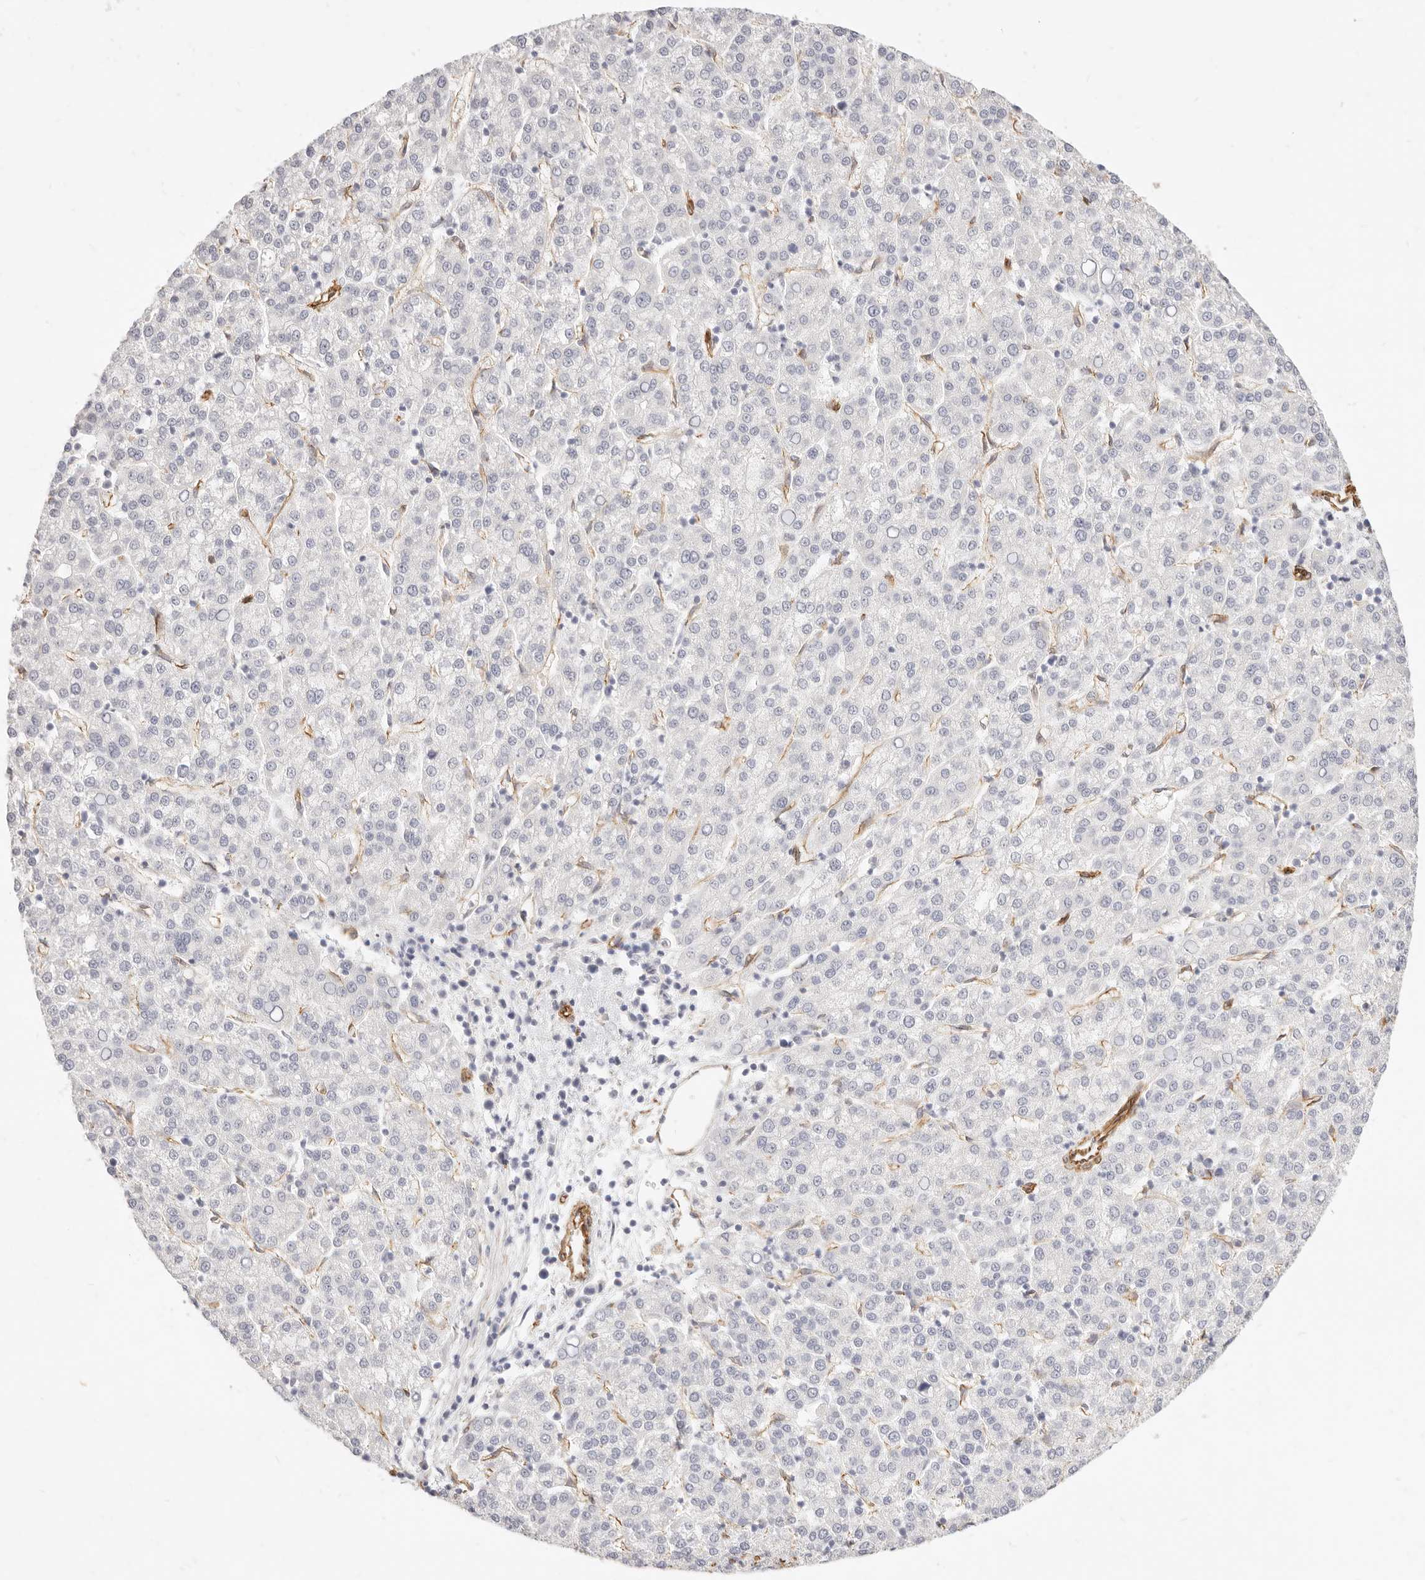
{"staining": {"intensity": "negative", "quantity": "none", "location": "none"}, "tissue": "liver cancer", "cell_type": "Tumor cells", "image_type": "cancer", "snomed": [{"axis": "morphology", "description": "Carcinoma, Hepatocellular, NOS"}, {"axis": "topography", "description": "Liver"}], "caption": "Hepatocellular carcinoma (liver) was stained to show a protein in brown. There is no significant staining in tumor cells. (Stains: DAB (3,3'-diaminobenzidine) immunohistochemistry (IHC) with hematoxylin counter stain, Microscopy: brightfield microscopy at high magnification).", "gene": "NUS1", "patient": {"sex": "female", "age": 58}}